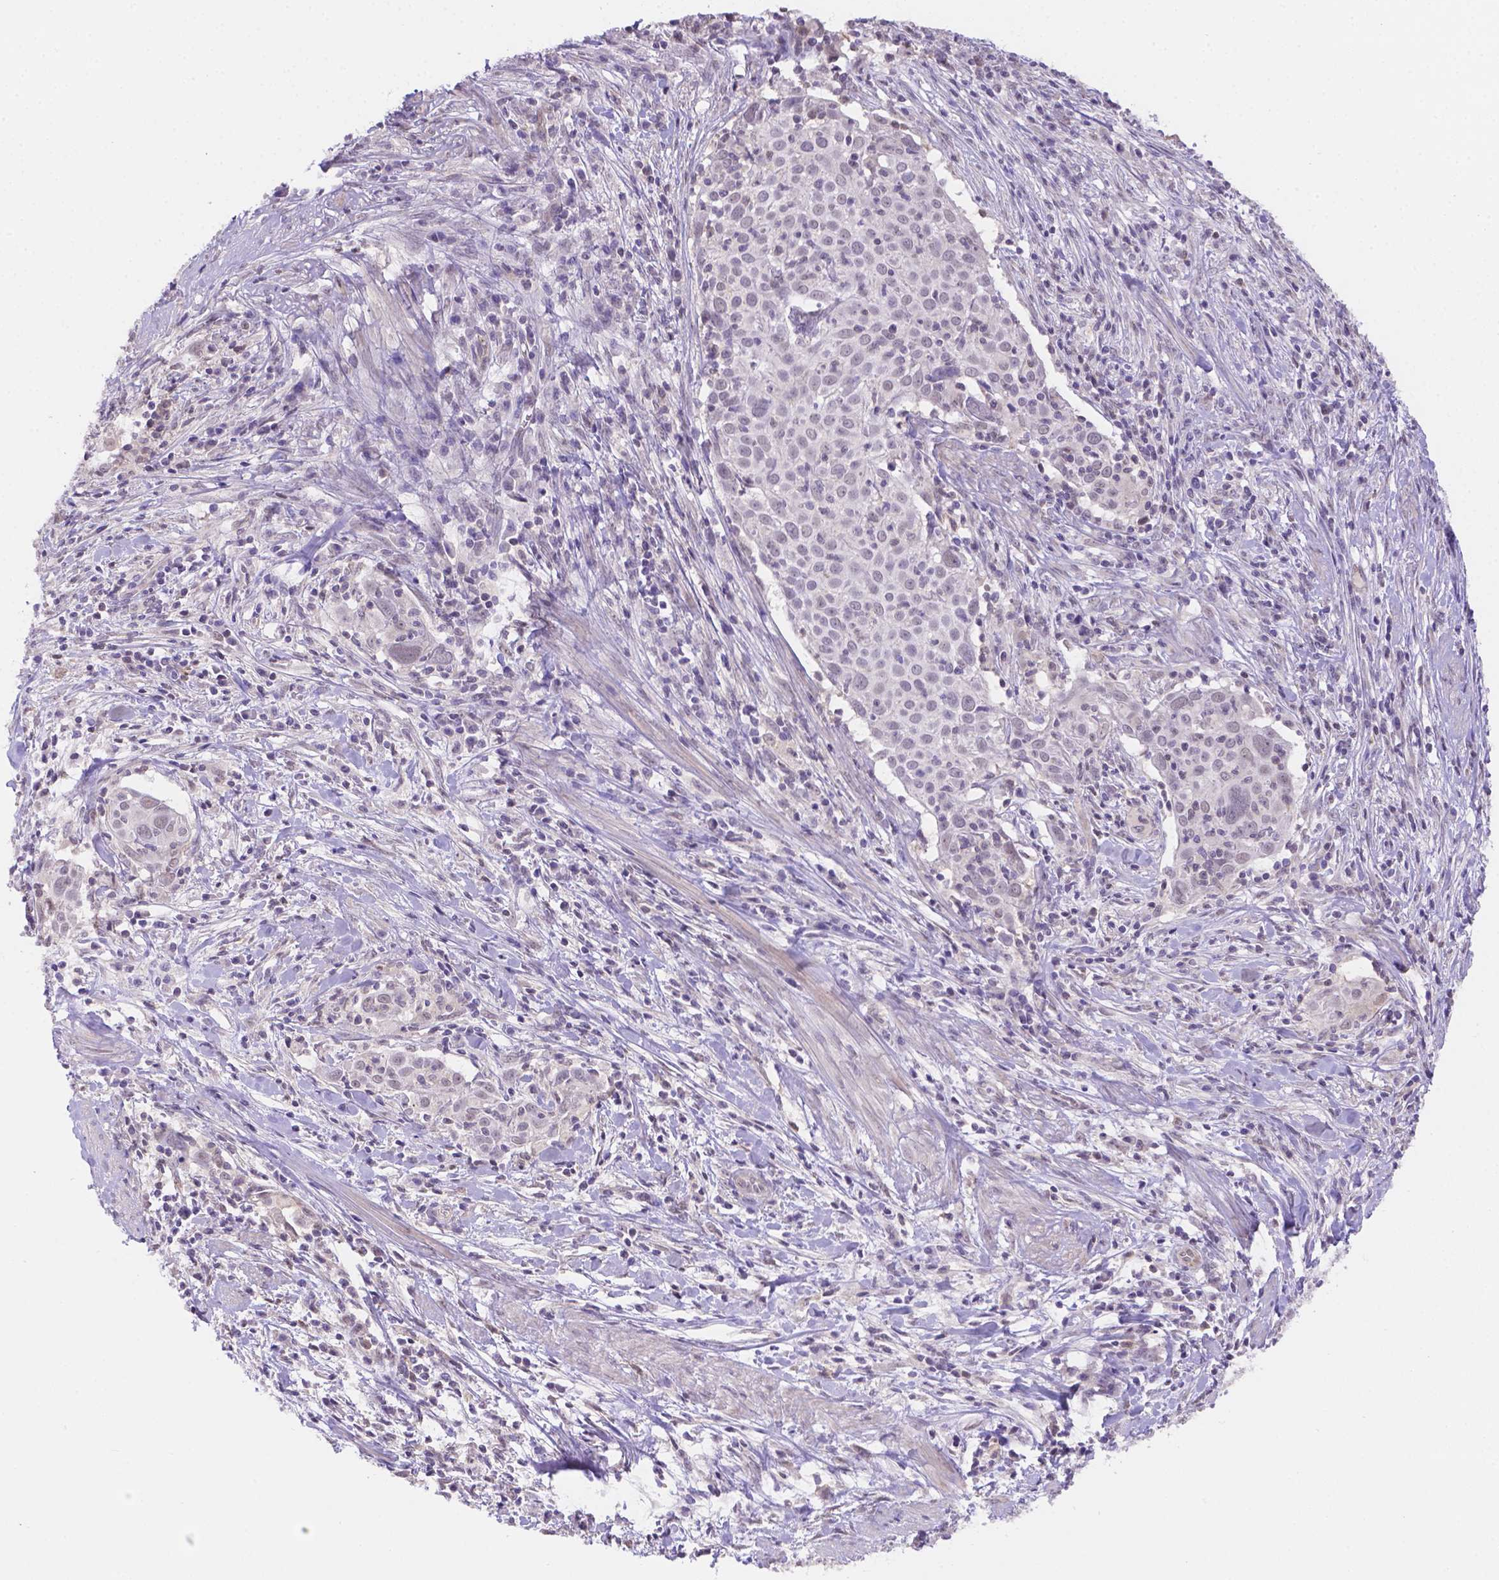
{"staining": {"intensity": "negative", "quantity": "none", "location": "none"}, "tissue": "cervical cancer", "cell_type": "Tumor cells", "image_type": "cancer", "snomed": [{"axis": "morphology", "description": "Squamous cell carcinoma, NOS"}, {"axis": "topography", "description": "Cervix"}], "caption": "There is no significant staining in tumor cells of cervical squamous cell carcinoma. Brightfield microscopy of immunohistochemistry (IHC) stained with DAB (brown) and hematoxylin (blue), captured at high magnification.", "gene": "NXPE2", "patient": {"sex": "female", "age": 39}}